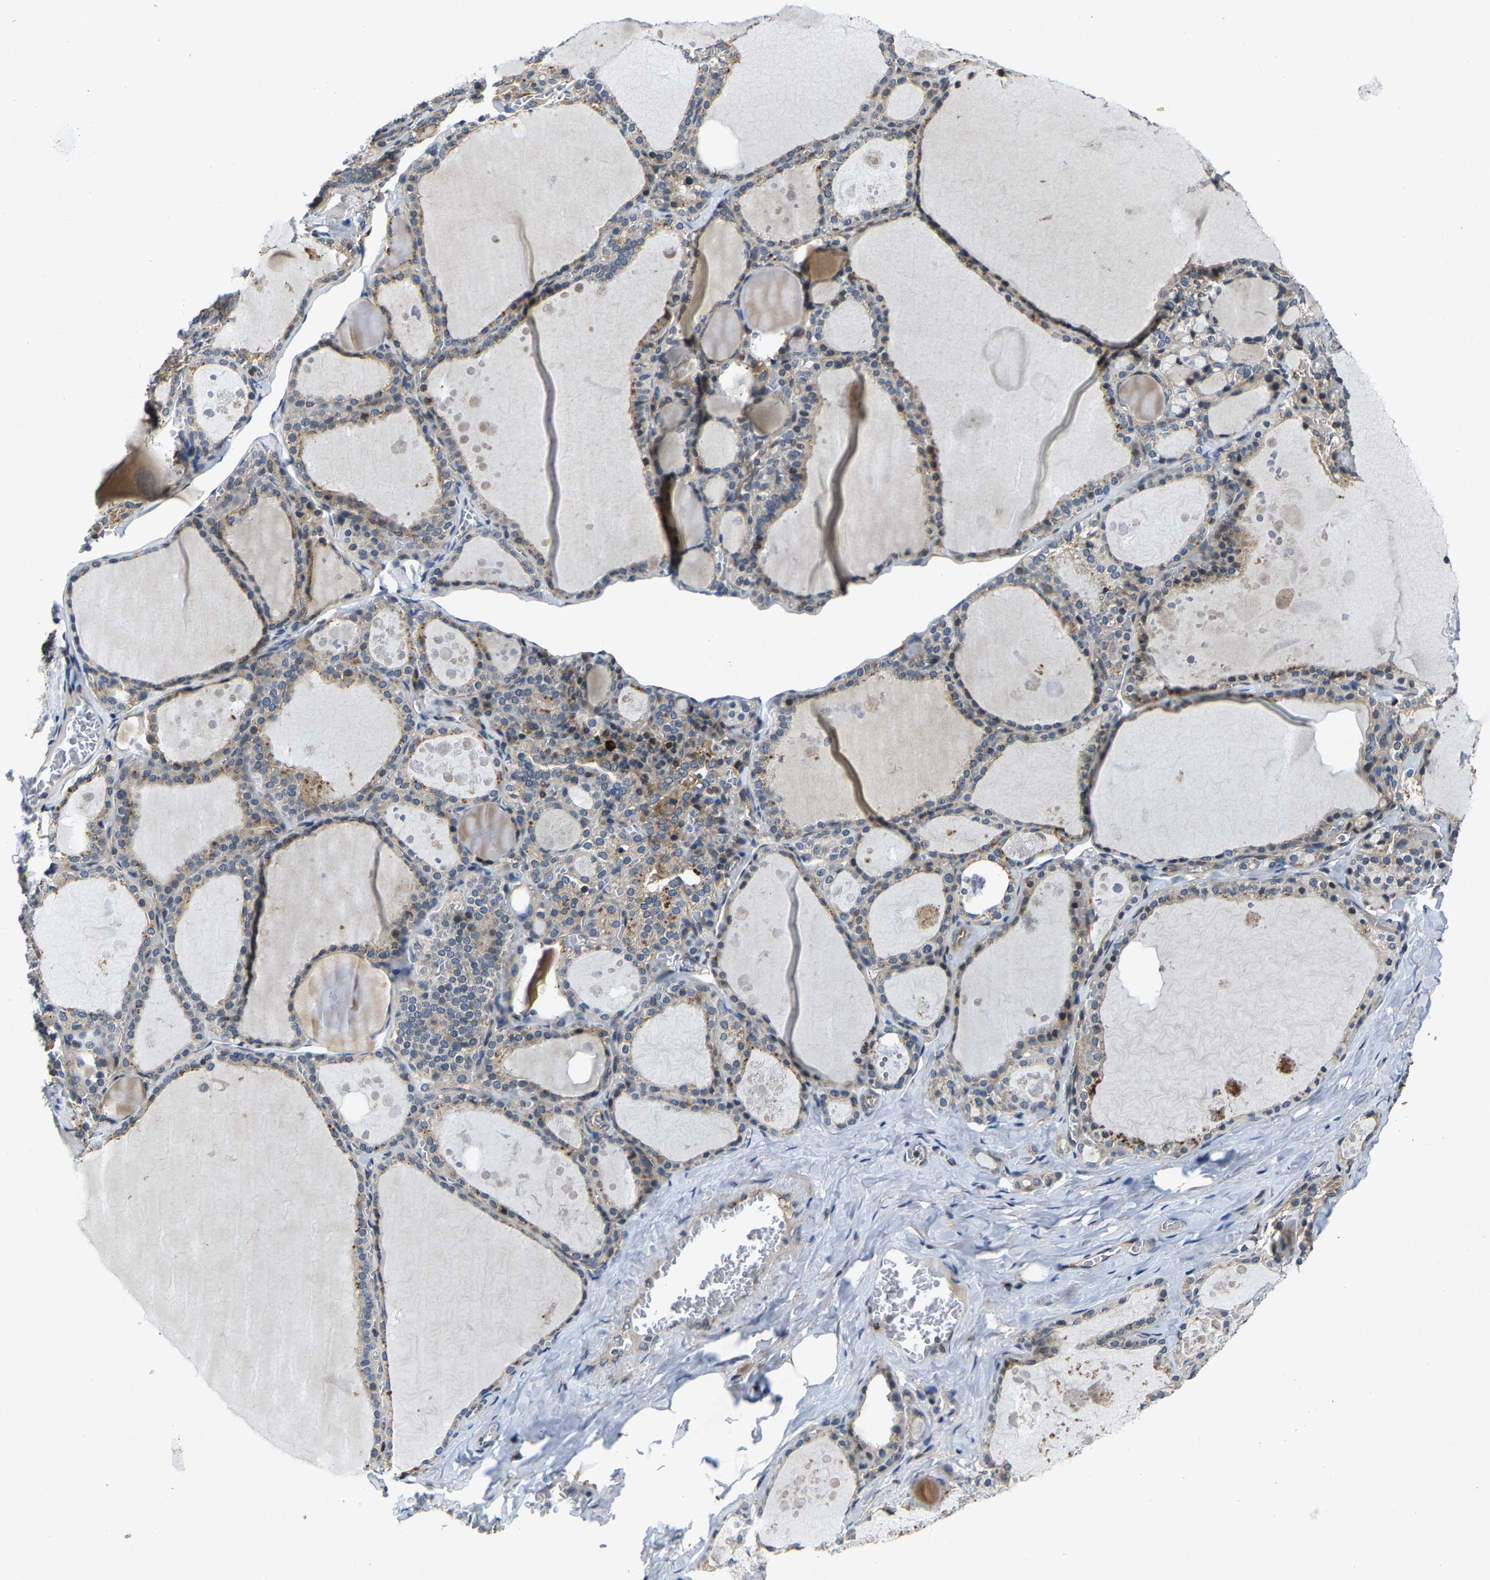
{"staining": {"intensity": "weak", "quantity": "25%-75%", "location": "cytoplasmic/membranous"}, "tissue": "thyroid gland", "cell_type": "Glandular cells", "image_type": "normal", "snomed": [{"axis": "morphology", "description": "Normal tissue, NOS"}, {"axis": "topography", "description": "Thyroid gland"}], "caption": "Glandular cells demonstrate weak cytoplasmic/membranous positivity in approximately 25%-75% of cells in unremarkable thyroid gland.", "gene": "AGBL3", "patient": {"sex": "male", "age": 56}}